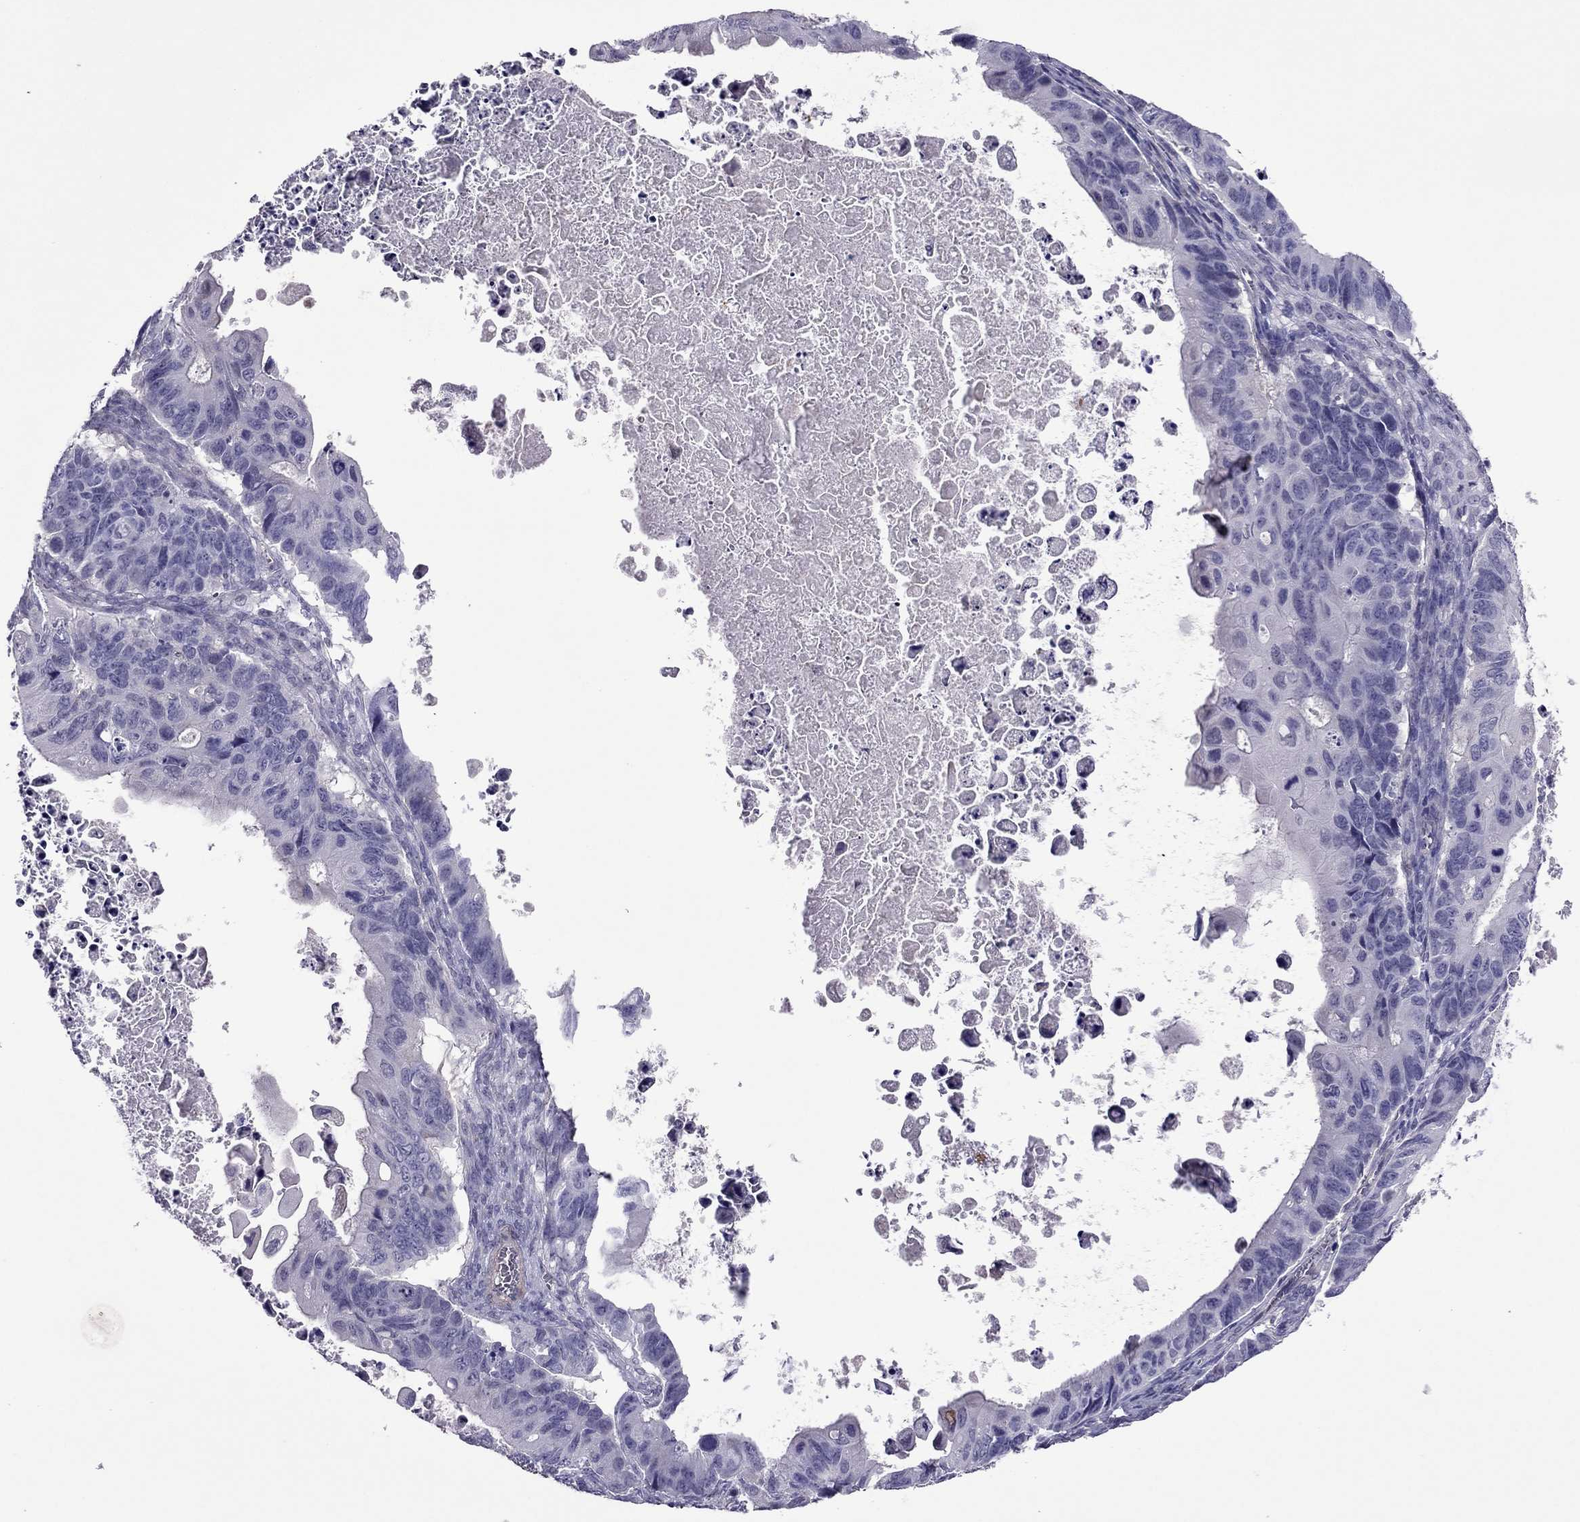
{"staining": {"intensity": "negative", "quantity": "none", "location": "none"}, "tissue": "ovarian cancer", "cell_type": "Tumor cells", "image_type": "cancer", "snomed": [{"axis": "morphology", "description": "Cystadenocarcinoma, mucinous, NOS"}, {"axis": "topography", "description": "Ovary"}], "caption": "DAB immunohistochemical staining of mucinous cystadenocarcinoma (ovarian) exhibits no significant positivity in tumor cells.", "gene": "SLC16A8", "patient": {"sex": "female", "age": 64}}